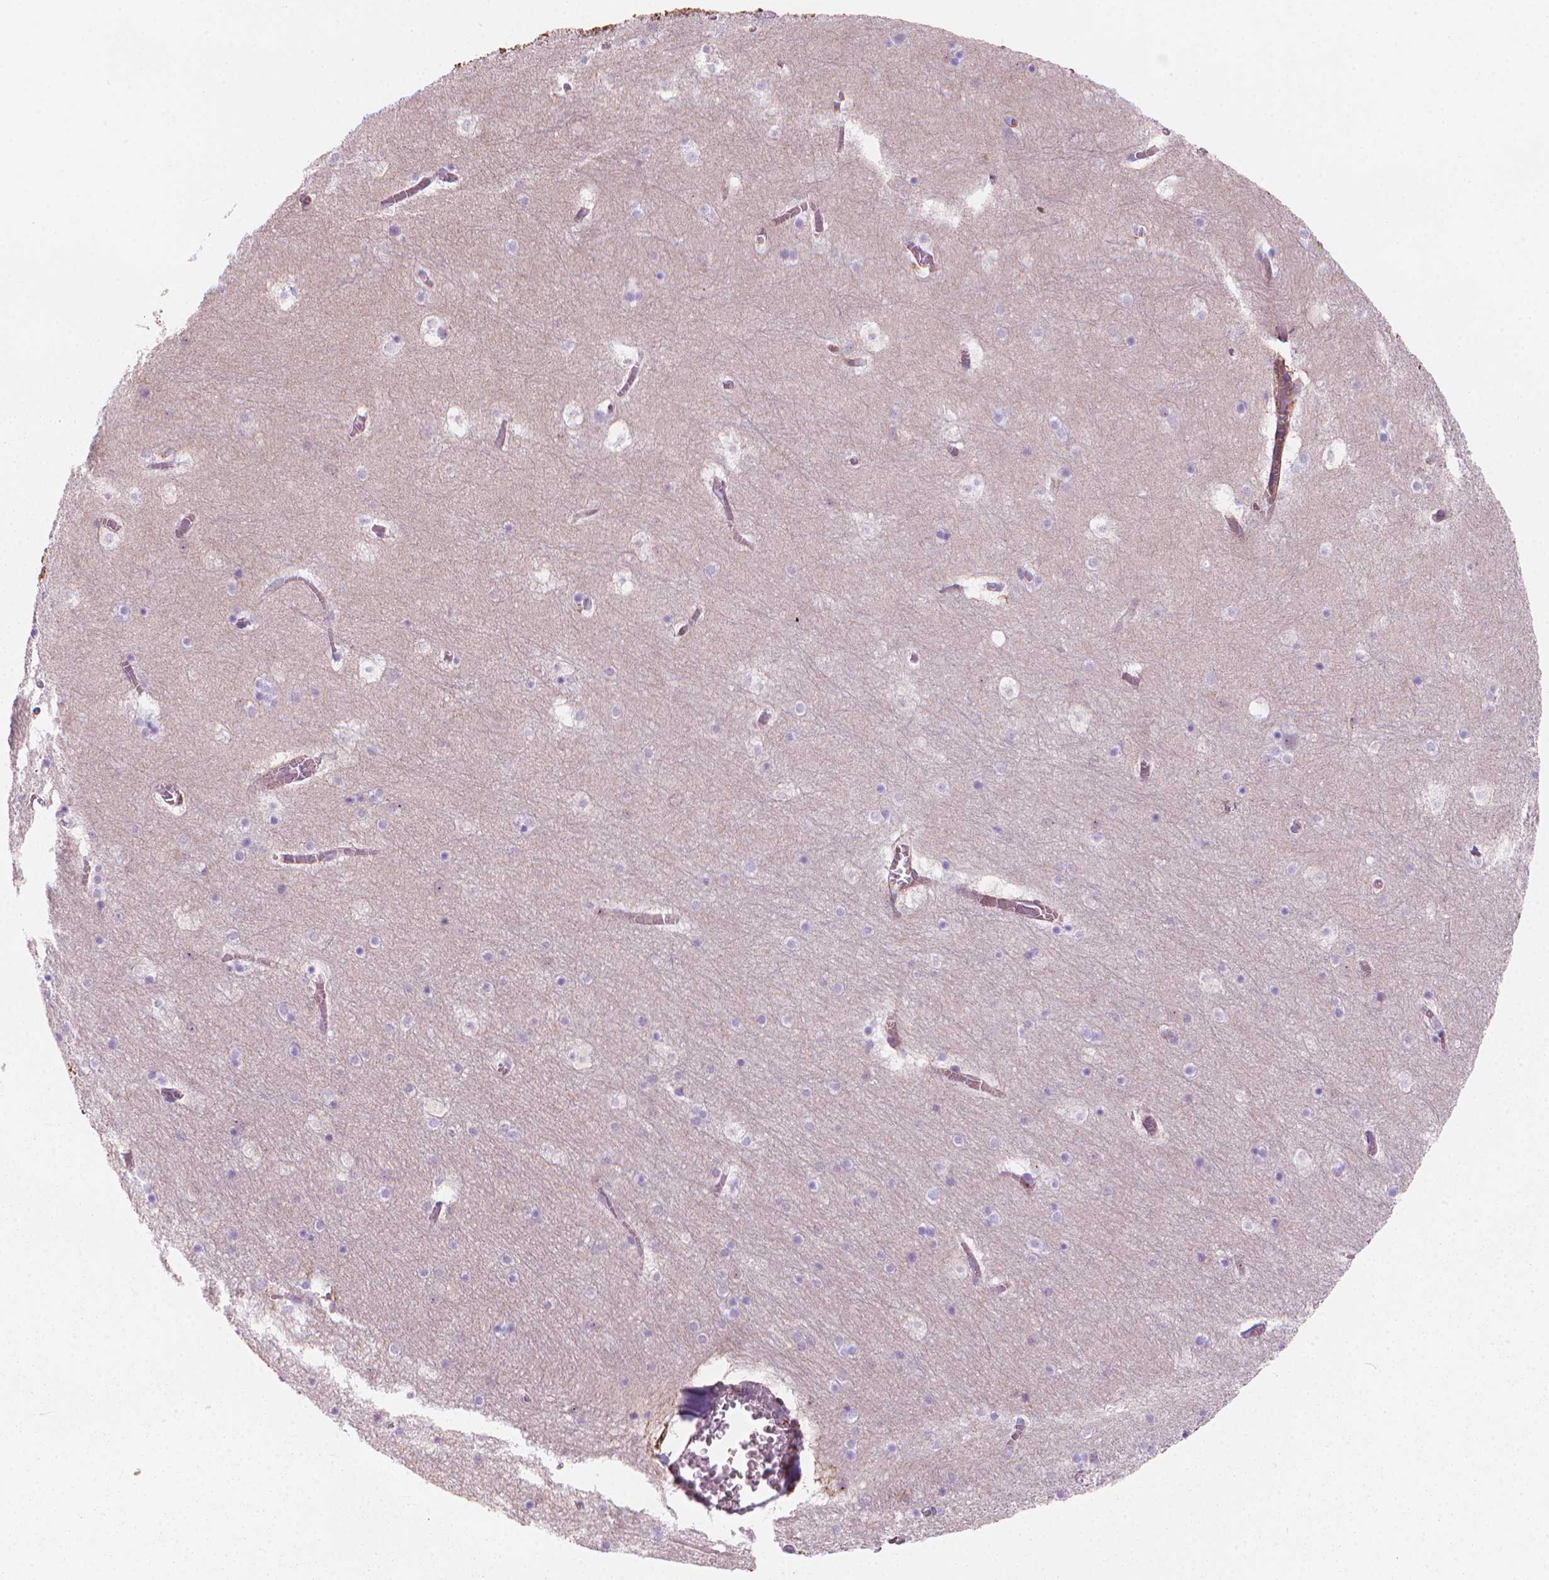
{"staining": {"intensity": "negative", "quantity": "none", "location": "none"}, "tissue": "hippocampus", "cell_type": "Glial cells", "image_type": "normal", "snomed": [{"axis": "morphology", "description": "Normal tissue, NOS"}, {"axis": "topography", "description": "Hippocampus"}], "caption": "Unremarkable hippocampus was stained to show a protein in brown. There is no significant staining in glial cells. (DAB immunohistochemistry with hematoxylin counter stain).", "gene": "PATJ", "patient": {"sex": "male", "age": 45}}